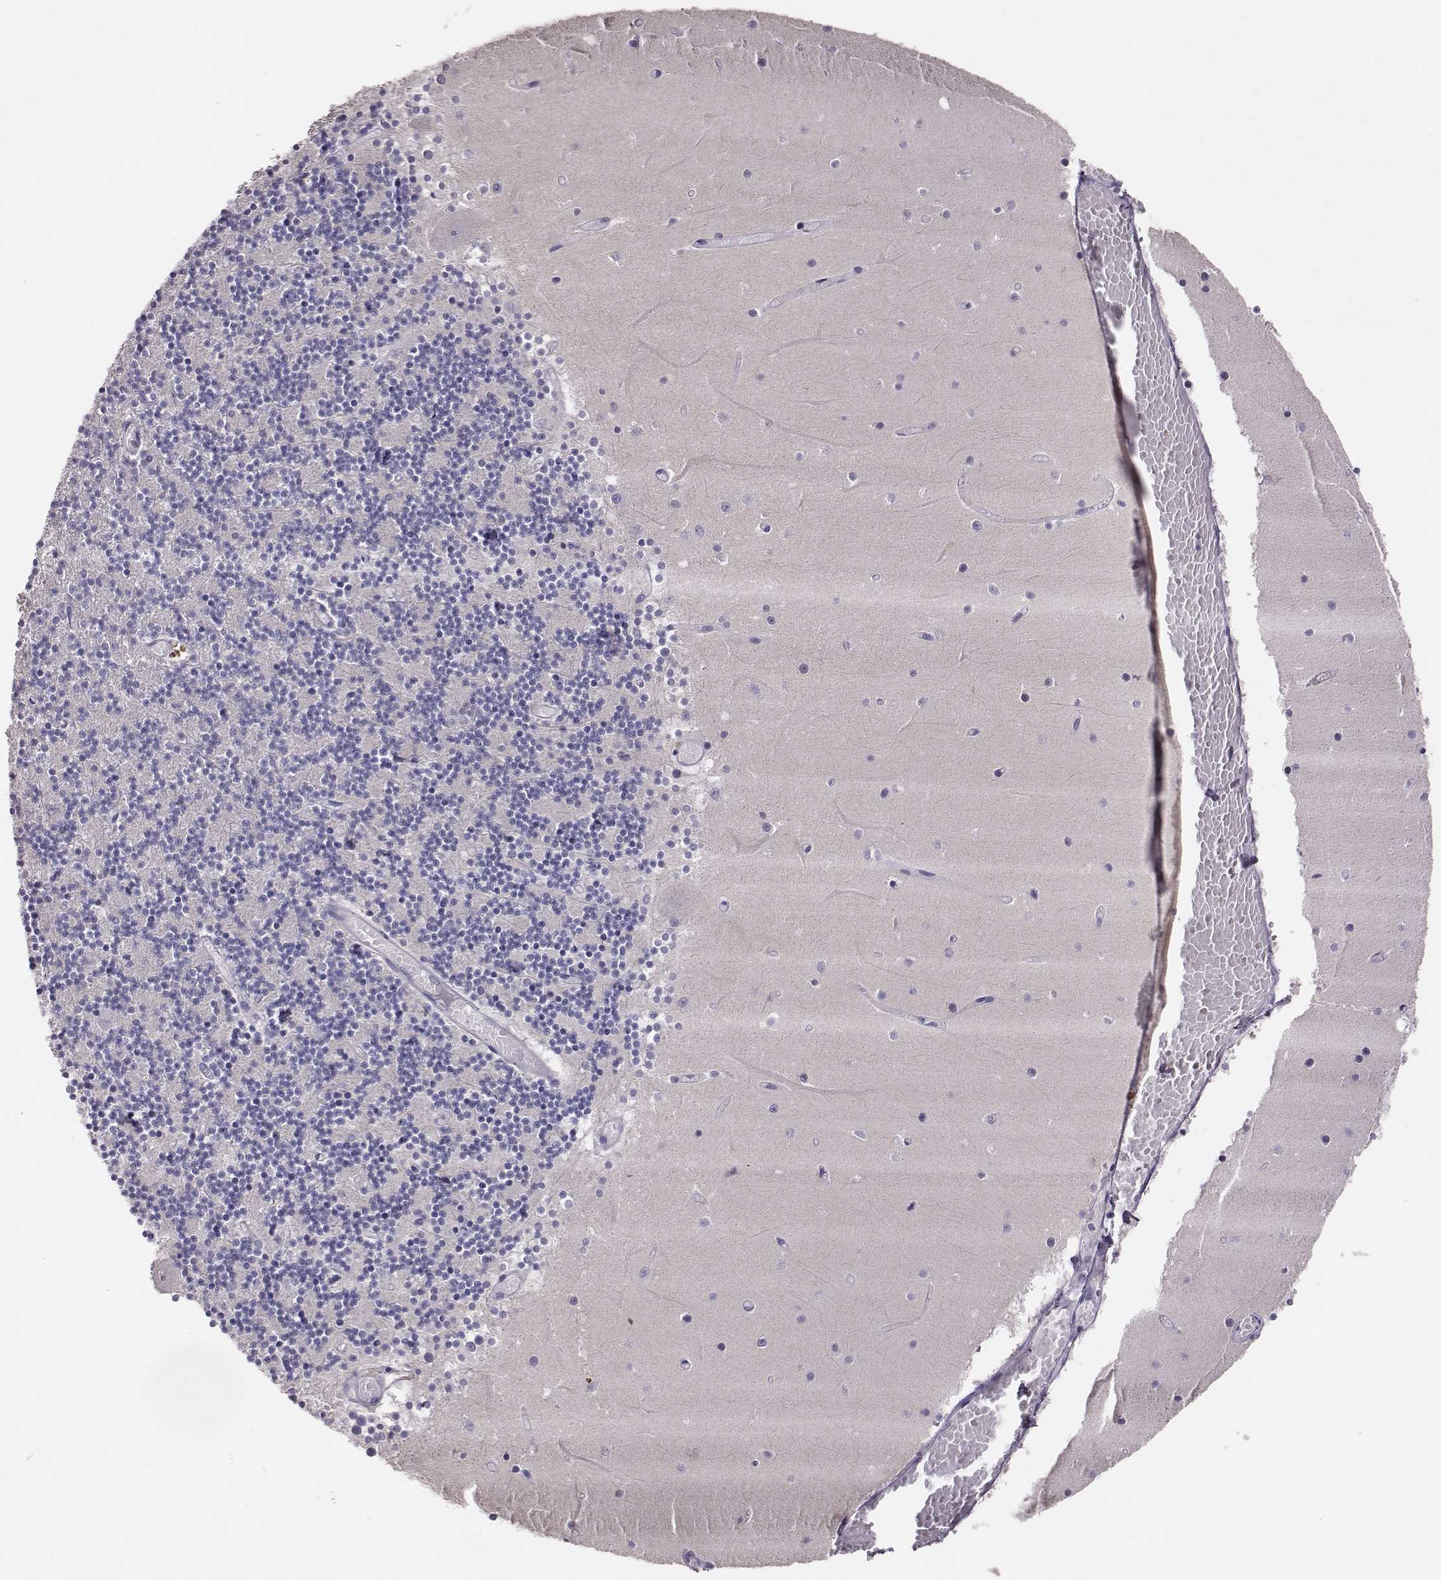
{"staining": {"intensity": "negative", "quantity": "none", "location": "none"}, "tissue": "cerebellum", "cell_type": "Cells in granular layer", "image_type": "normal", "snomed": [{"axis": "morphology", "description": "Normal tissue, NOS"}, {"axis": "topography", "description": "Cerebellum"}], "caption": "High power microscopy histopathology image of an IHC photomicrograph of unremarkable cerebellum, revealing no significant staining in cells in granular layer.", "gene": "P2RY10", "patient": {"sex": "female", "age": 28}}